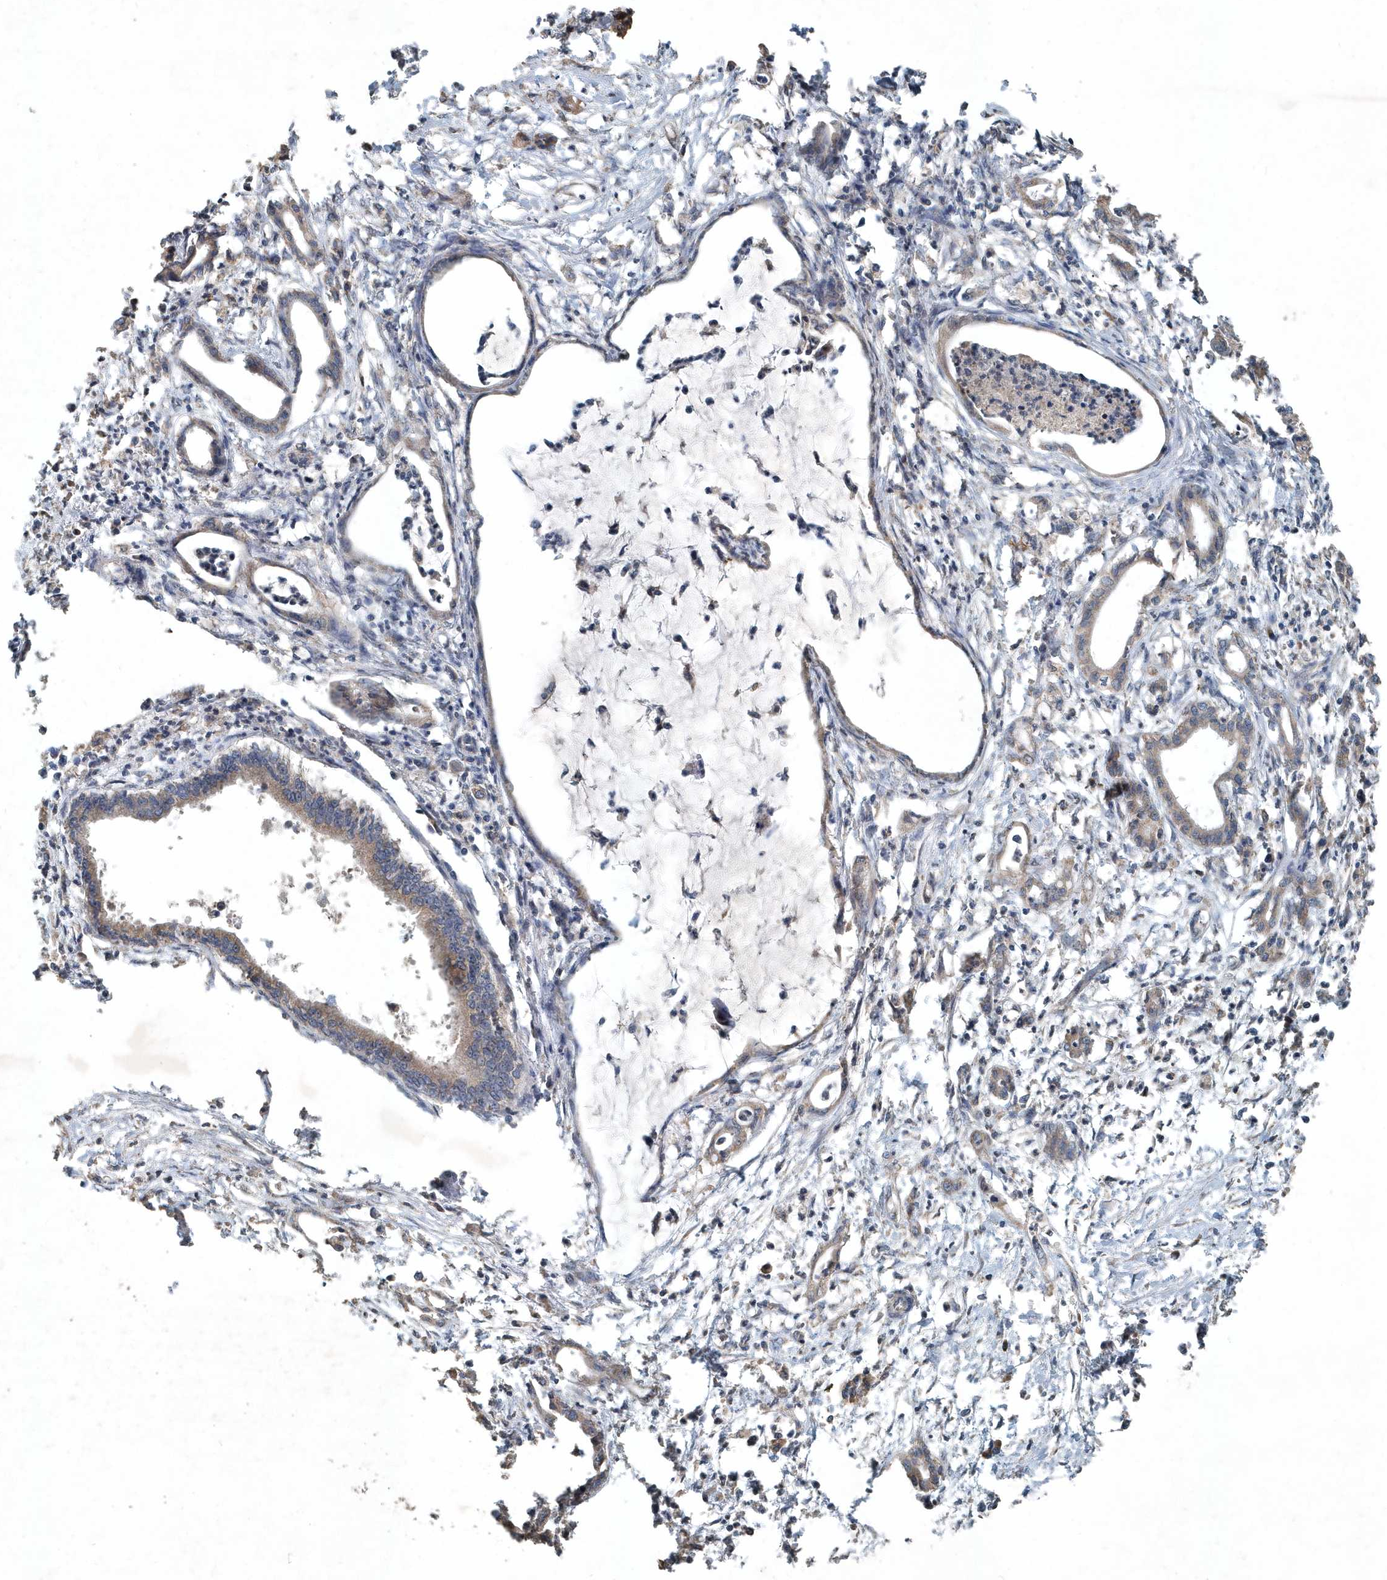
{"staining": {"intensity": "weak", "quantity": "25%-75%", "location": "cytoplasmic/membranous"}, "tissue": "pancreatic cancer", "cell_type": "Tumor cells", "image_type": "cancer", "snomed": [{"axis": "morphology", "description": "Adenocarcinoma, NOS"}, {"axis": "topography", "description": "Pancreas"}], "caption": "Pancreatic cancer stained for a protein (brown) reveals weak cytoplasmic/membranous positive positivity in approximately 25%-75% of tumor cells.", "gene": "SCFD2", "patient": {"sex": "female", "age": 55}}